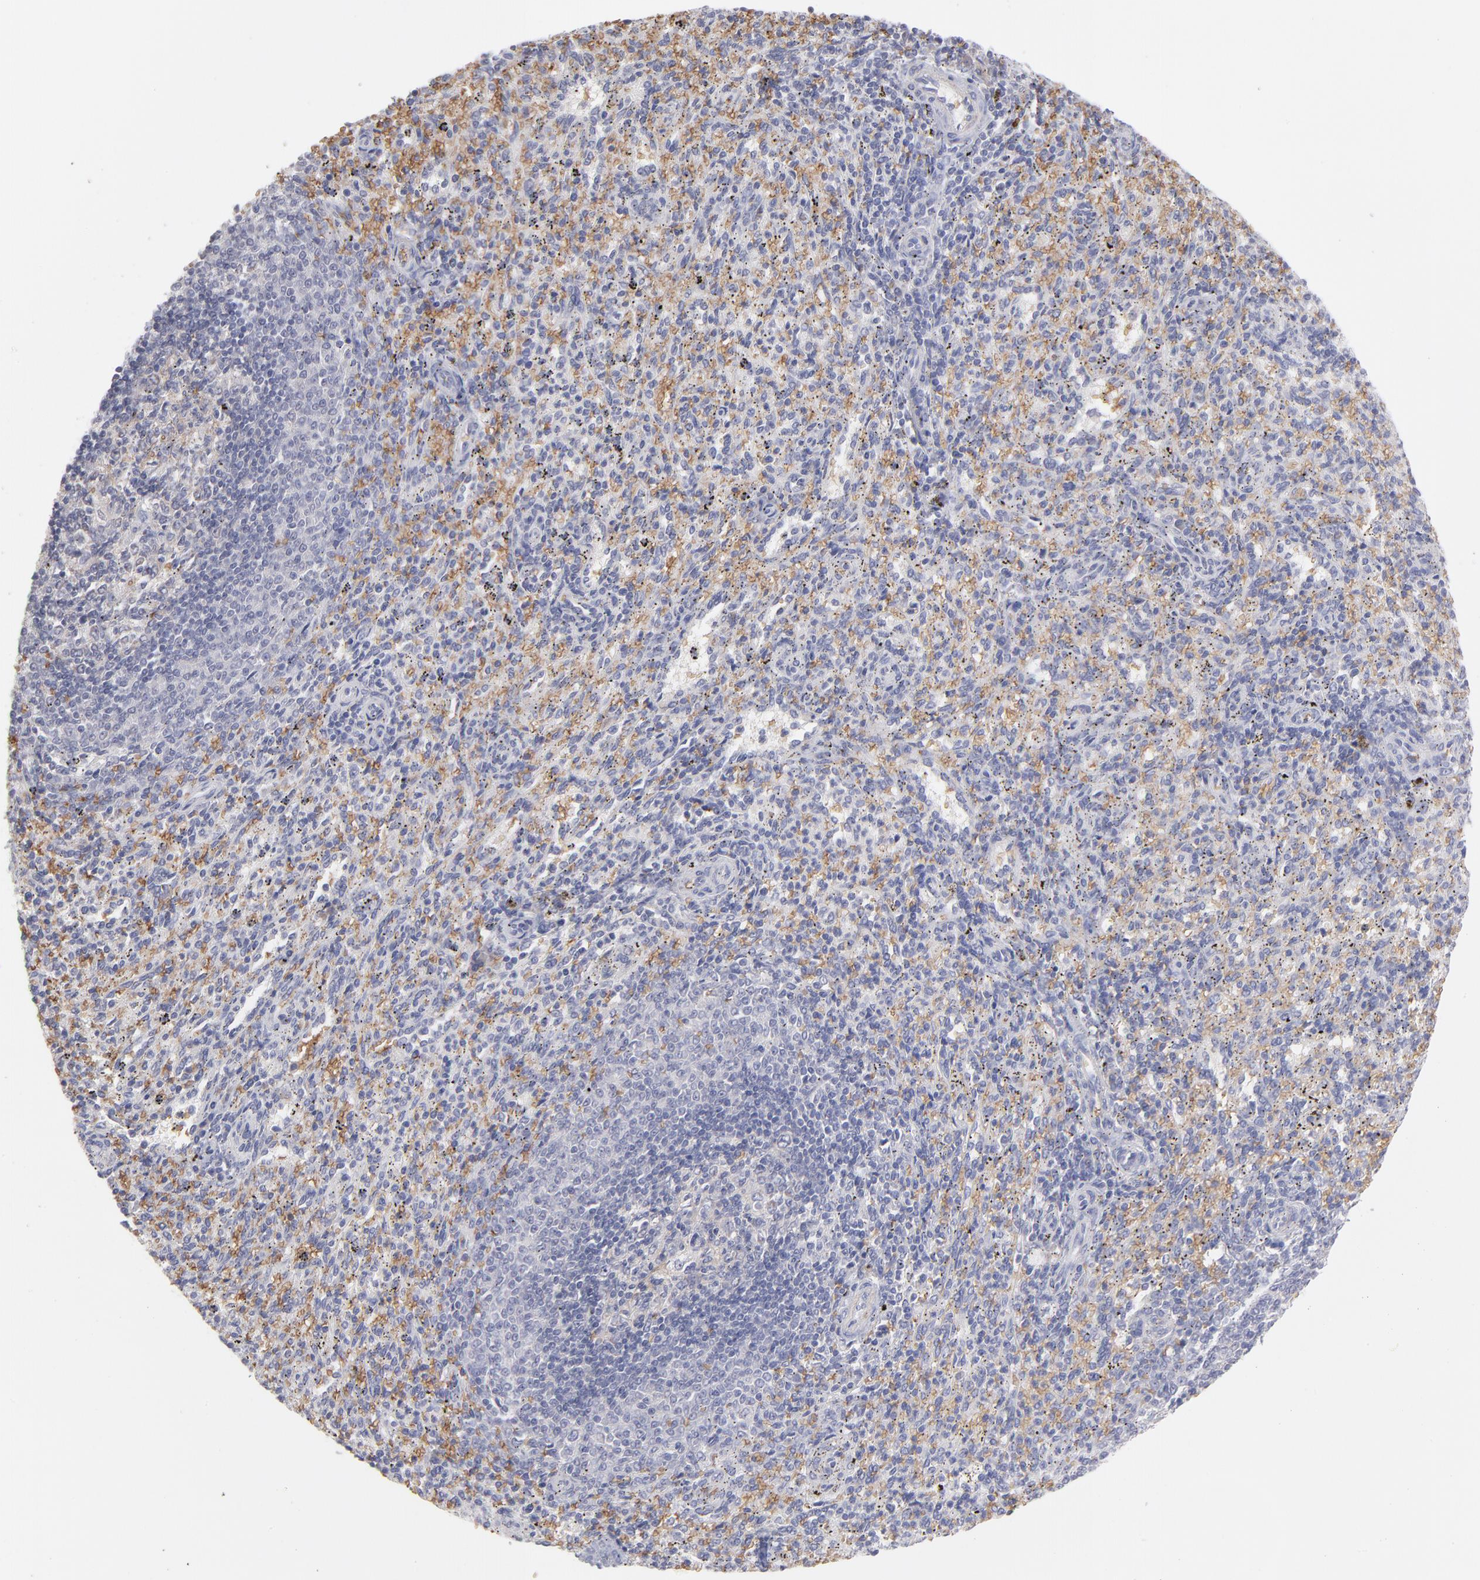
{"staining": {"intensity": "negative", "quantity": "none", "location": "none"}, "tissue": "spleen", "cell_type": "Cells in red pulp", "image_type": "normal", "snomed": [{"axis": "morphology", "description": "Normal tissue, NOS"}, {"axis": "topography", "description": "Spleen"}], "caption": "Protein analysis of normal spleen demonstrates no significant positivity in cells in red pulp. (IHC, brightfield microscopy, high magnification).", "gene": "F13B", "patient": {"sex": "female", "age": 10}}